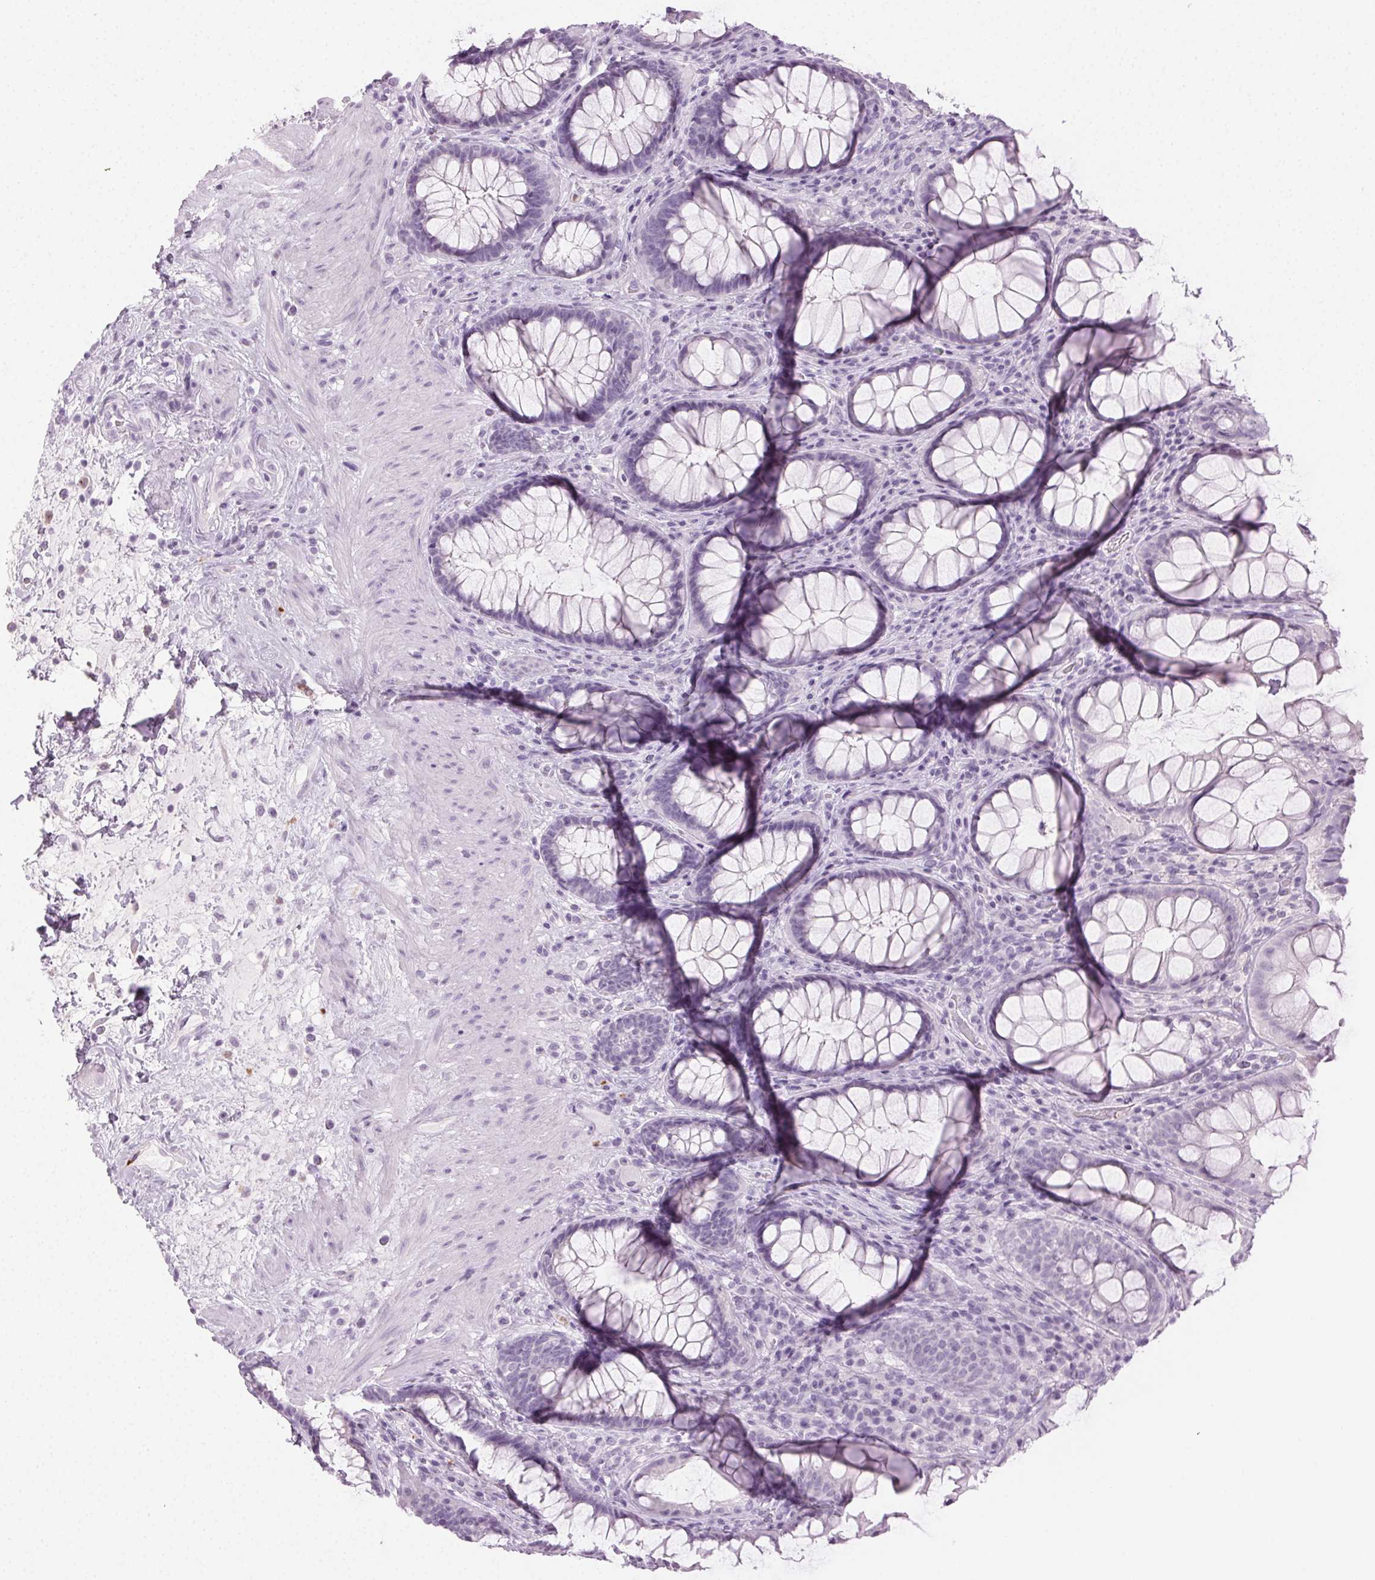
{"staining": {"intensity": "negative", "quantity": "none", "location": "none"}, "tissue": "rectum", "cell_type": "Glandular cells", "image_type": "normal", "snomed": [{"axis": "morphology", "description": "Normal tissue, NOS"}, {"axis": "topography", "description": "Rectum"}], "caption": "Immunohistochemistry (IHC) of unremarkable rectum displays no expression in glandular cells. The staining is performed using DAB (3,3'-diaminobenzidine) brown chromogen with nuclei counter-stained in using hematoxylin.", "gene": "MPO", "patient": {"sex": "male", "age": 72}}